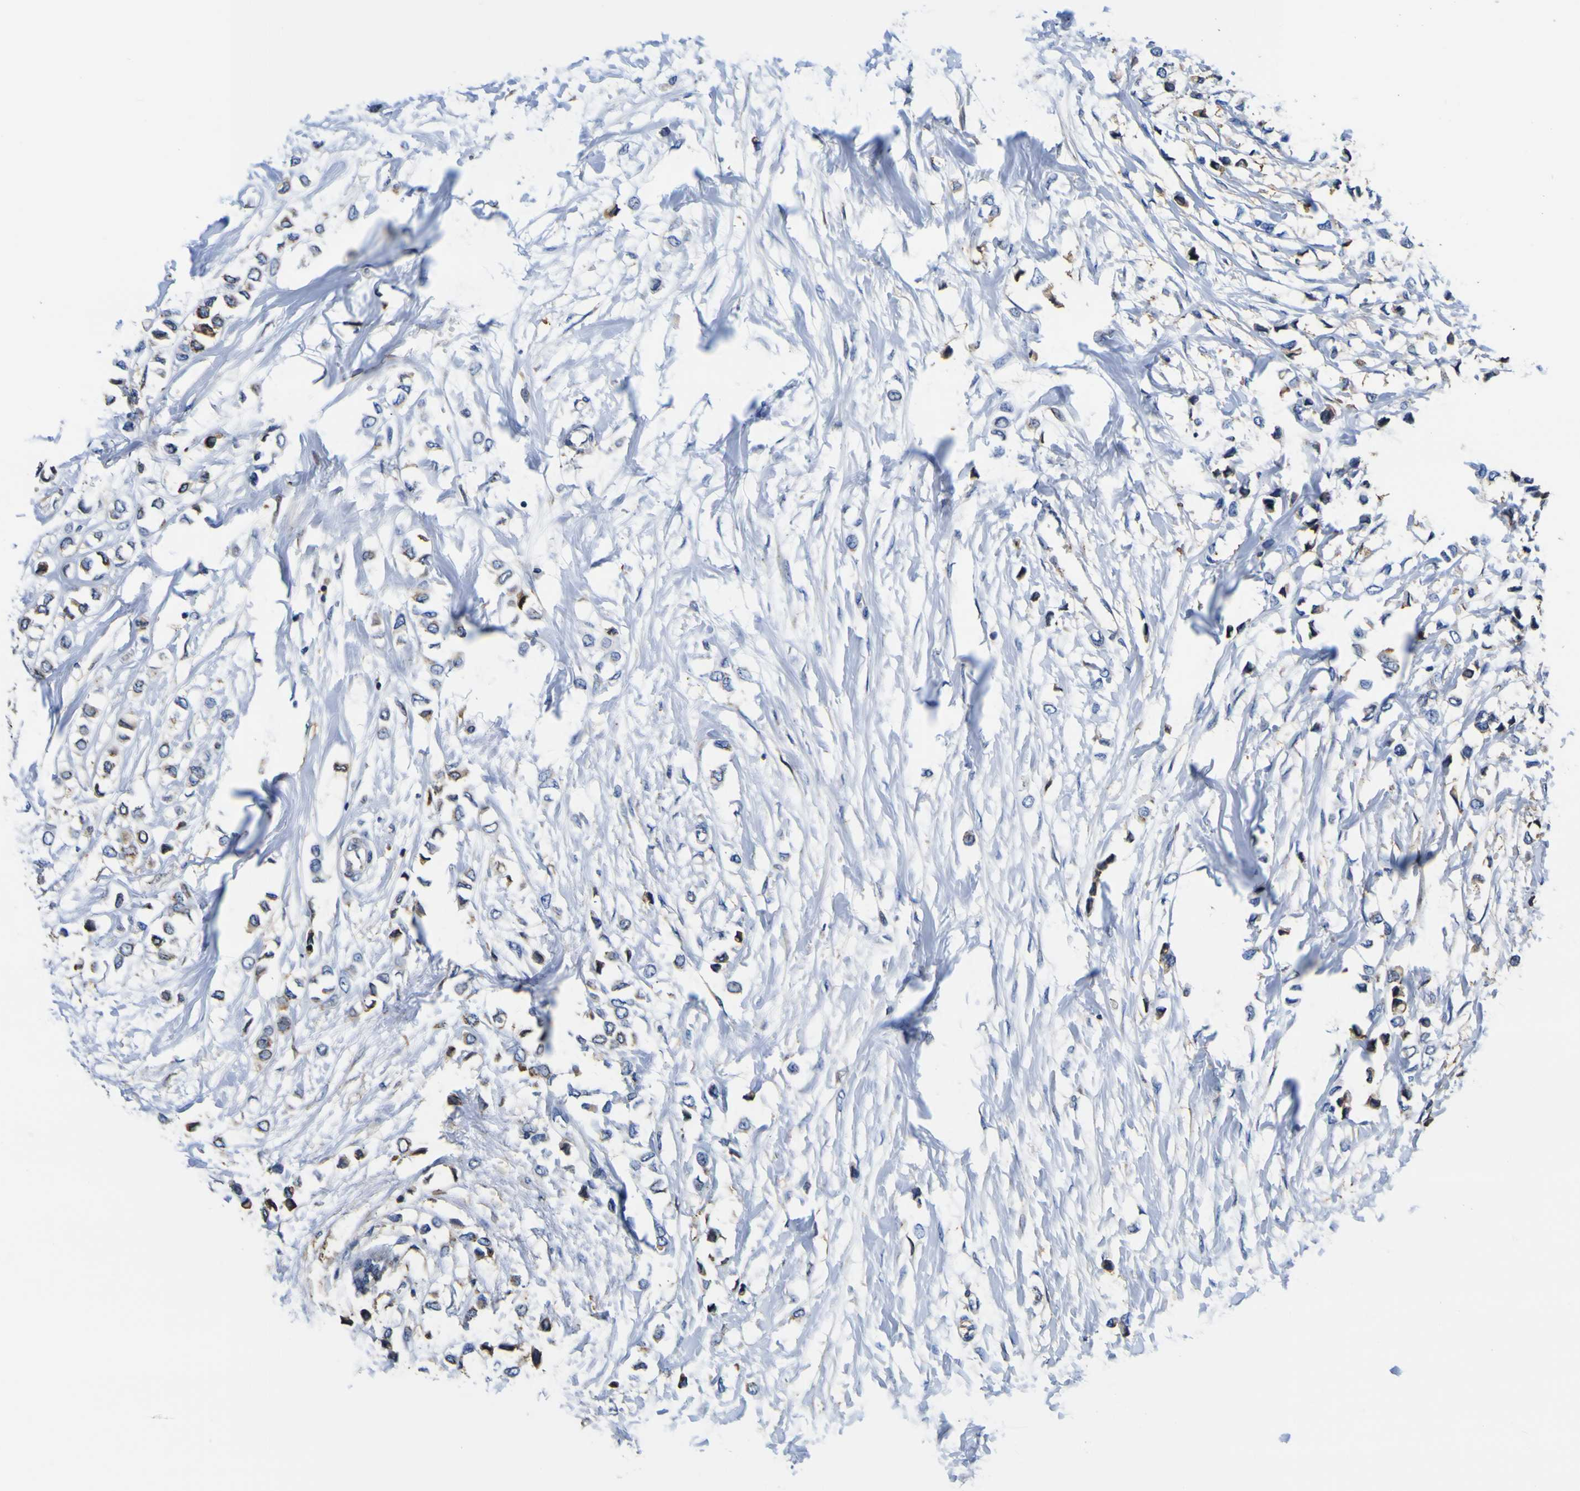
{"staining": {"intensity": "moderate", "quantity": "25%-75%", "location": "cytoplasmic/membranous"}, "tissue": "breast cancer", "cell_type": "Tumor cells", "image_type": "cancer", "snomed": [{"axis": "morphology", "description": "Lobular carcinoma"}, {"axis": "topography", "description": "Breast"}], "caption": "The histopathology image displays a brown stain indicating the presence of a protein in the cytoplasmic/membranous of tumor cells in breast lobular carcinoma.", "gene": "PXDN", "patient": {"sex": "female", "age": 51}}